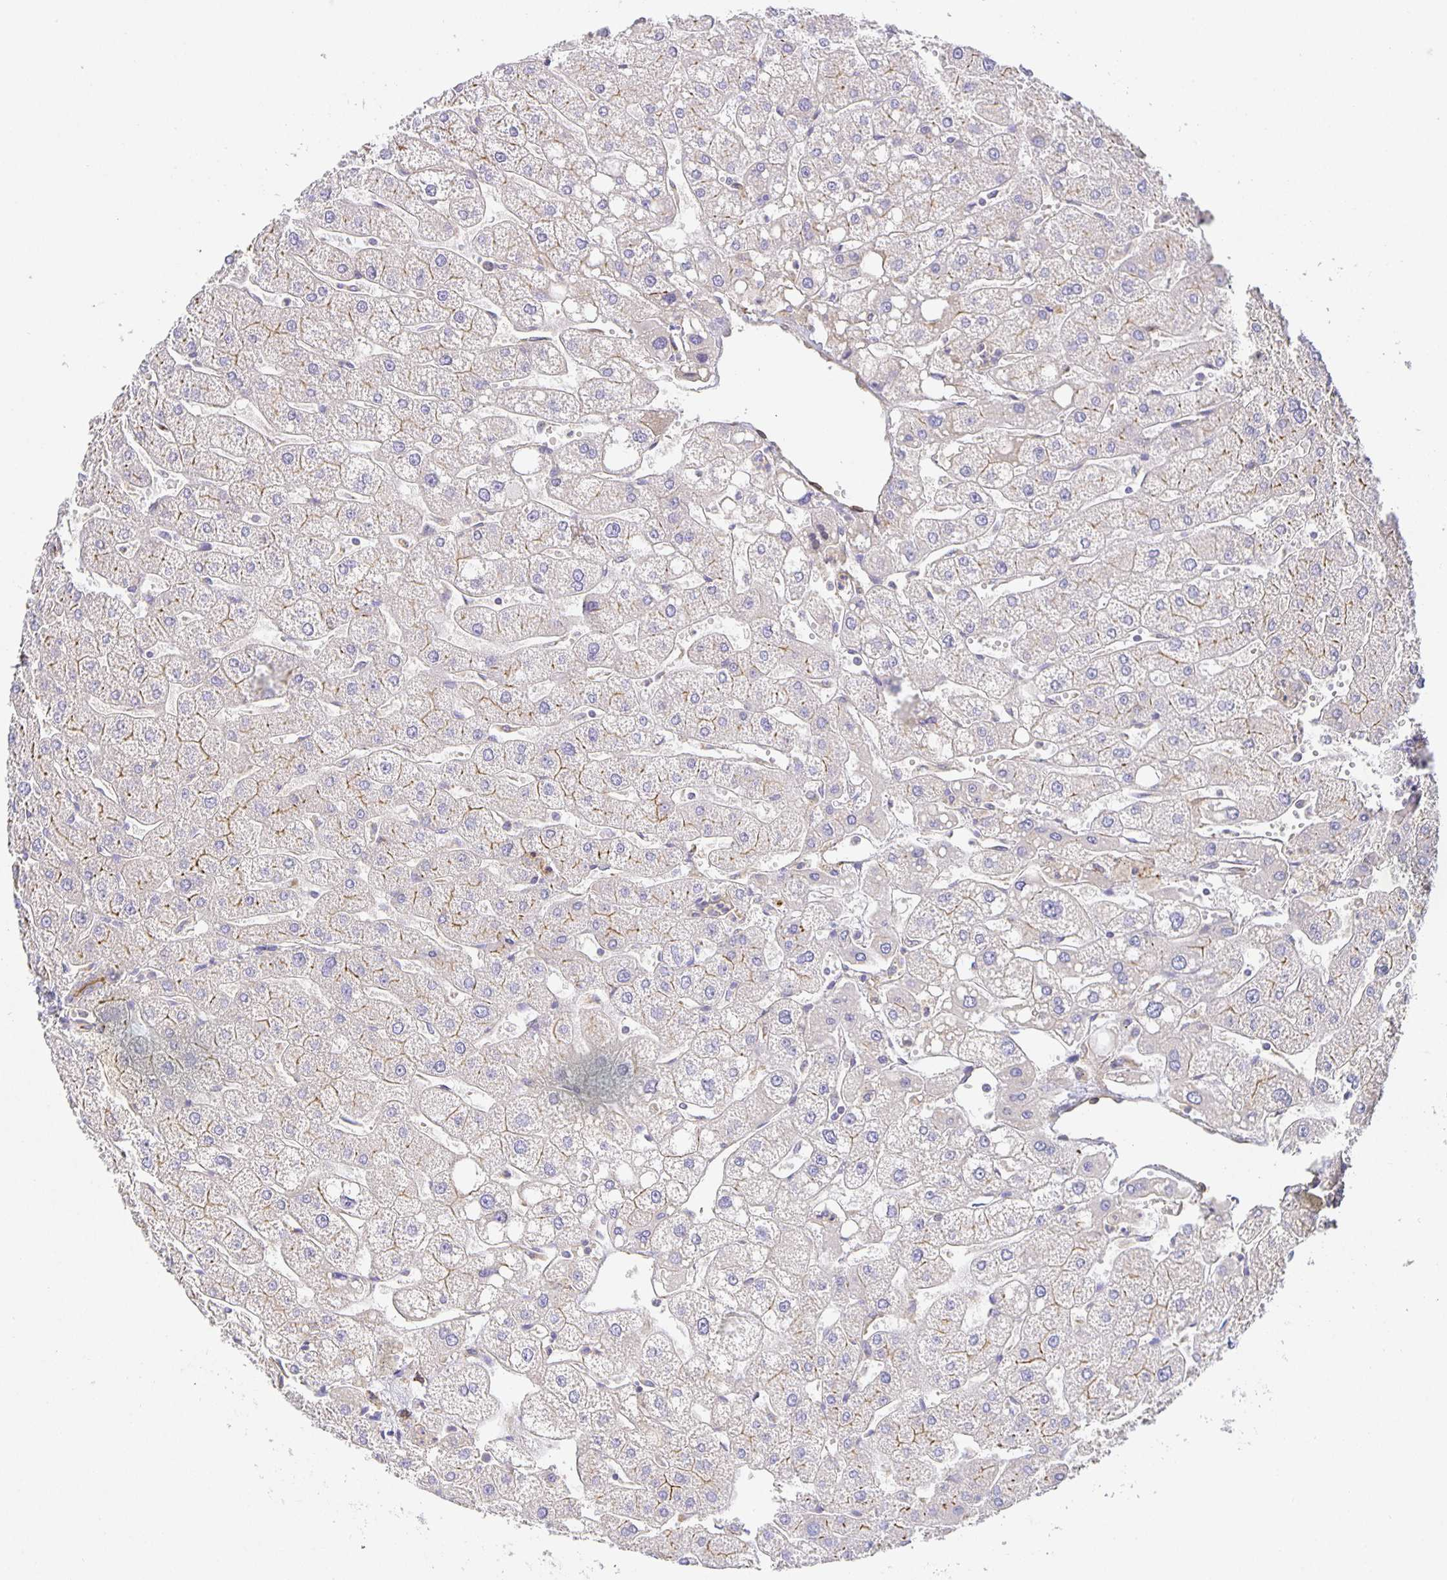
{"staining": {"intensity": "weak", "quantity": ">75%", "location": "cytoplasmic/membranous"}, "tissue": "liver", "cell_type": "Cholangiocytes", "image_type": "normal", "snomed": [{"axis": "morphology", "description": "Normal tissue, NOS"}, {"axis": "topography", "description": "Liver"}], "caption": "Cholangiocytes reveal low levels of weak cytoplasmic/membranous positivity in approximately >75% of cells in benign human liver. Immunohistochemistry (ihc) stains the protein of interest in brown and the nuclei are stained blue.", "gene": "FLRT3", "patient": {"sex": "male", "age": 67}}